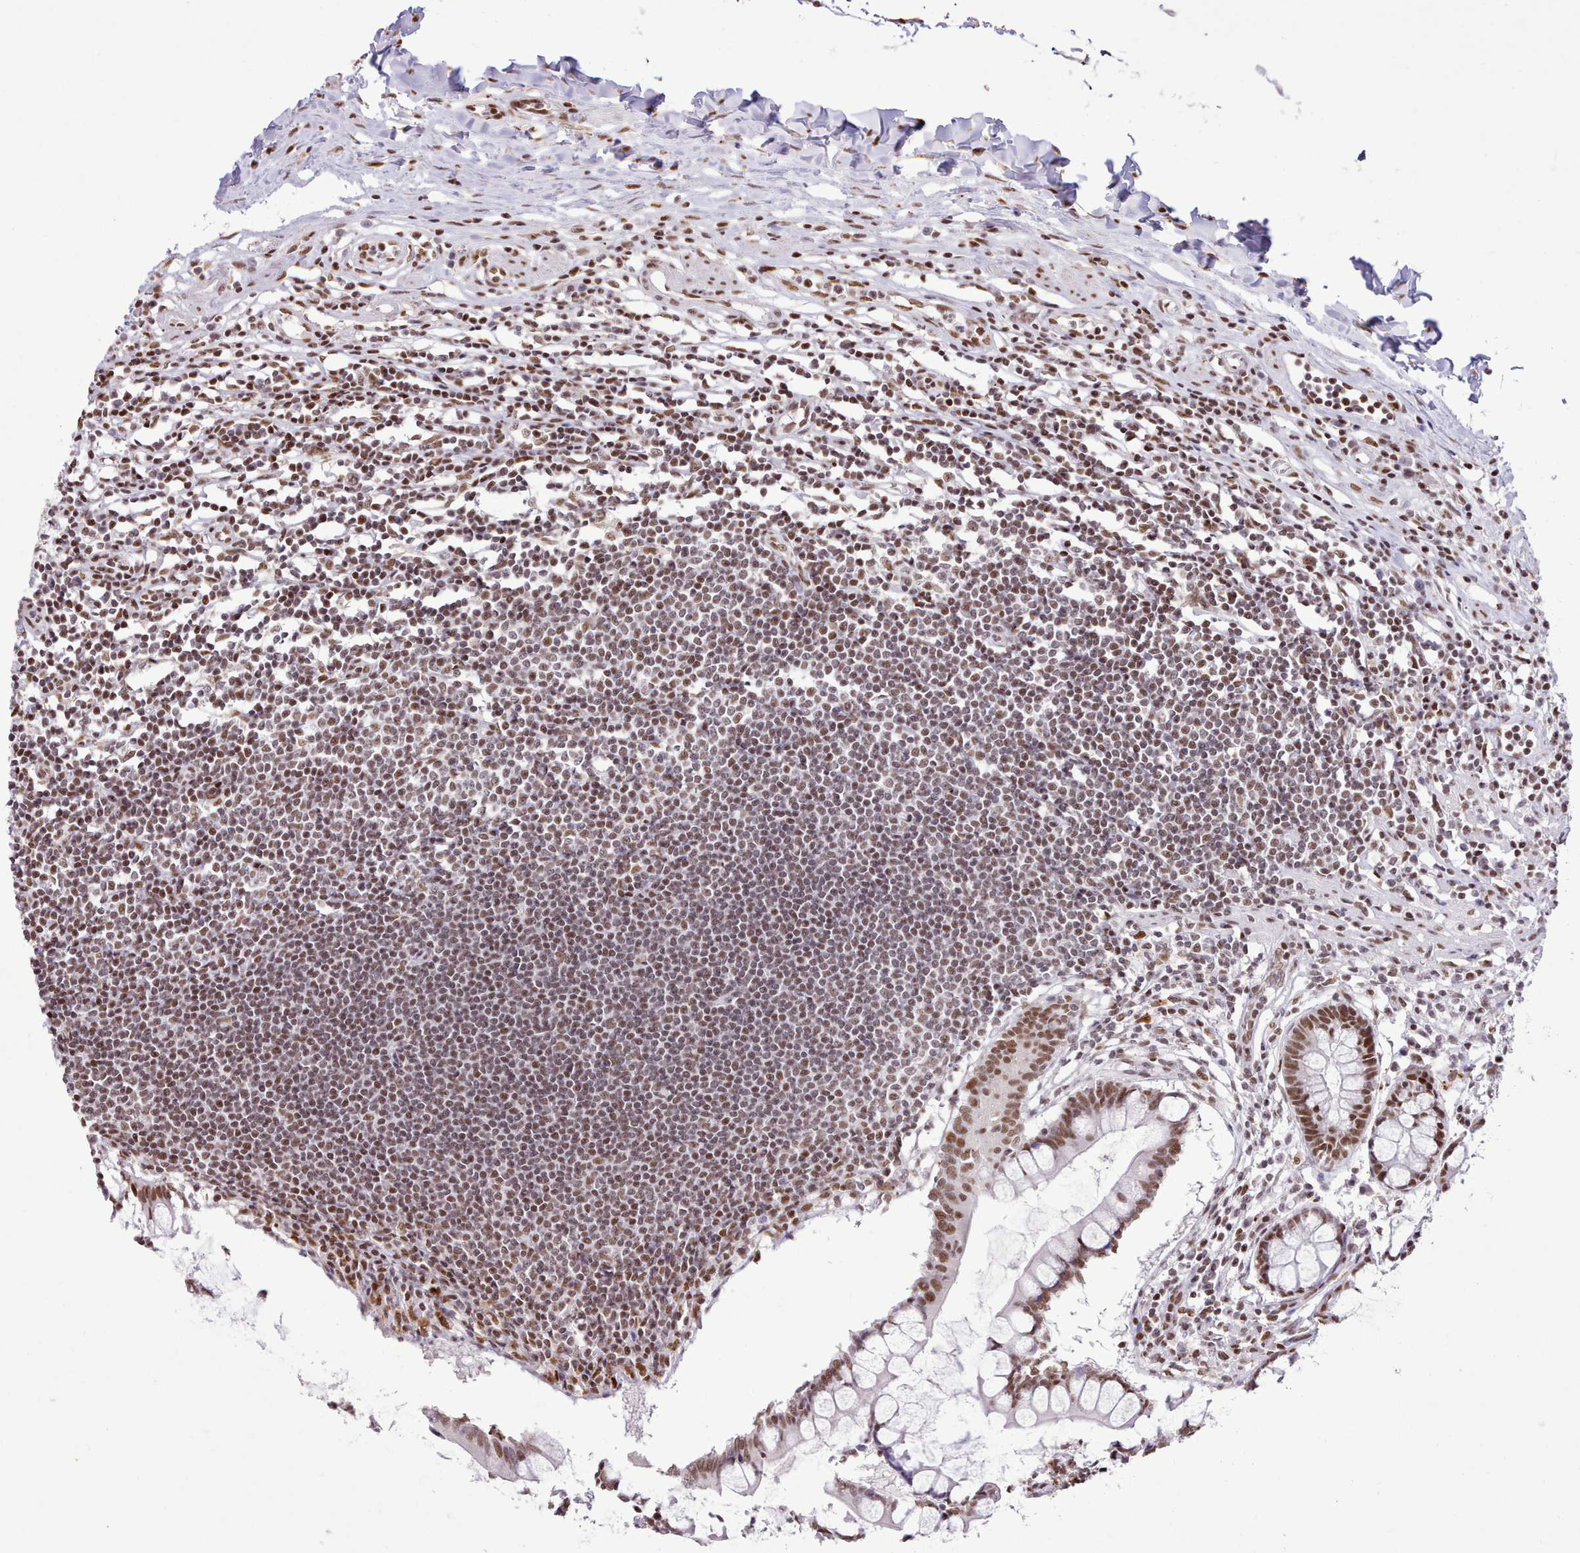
{"staining": {"intensity": "strong", "quantity": ">75%", "location": "nuclear"}, "tissue": "colon", "cell_type": "Endothelial cells", "image_type": "normal", "snomed": [{"axis": "morphology", "description": "Normal tissue, NOS"}, {"axis": "morphology", "description": "Adenocarcinoma, NOS"}, {"axis": "topography", "description": "Colon"}], "caption": "Strong nuclear protein positivity is present in approximately >75% of endothelial cells in colon.", "gene": "TAF15", "patient": {"sex": "female", "age": 55}}